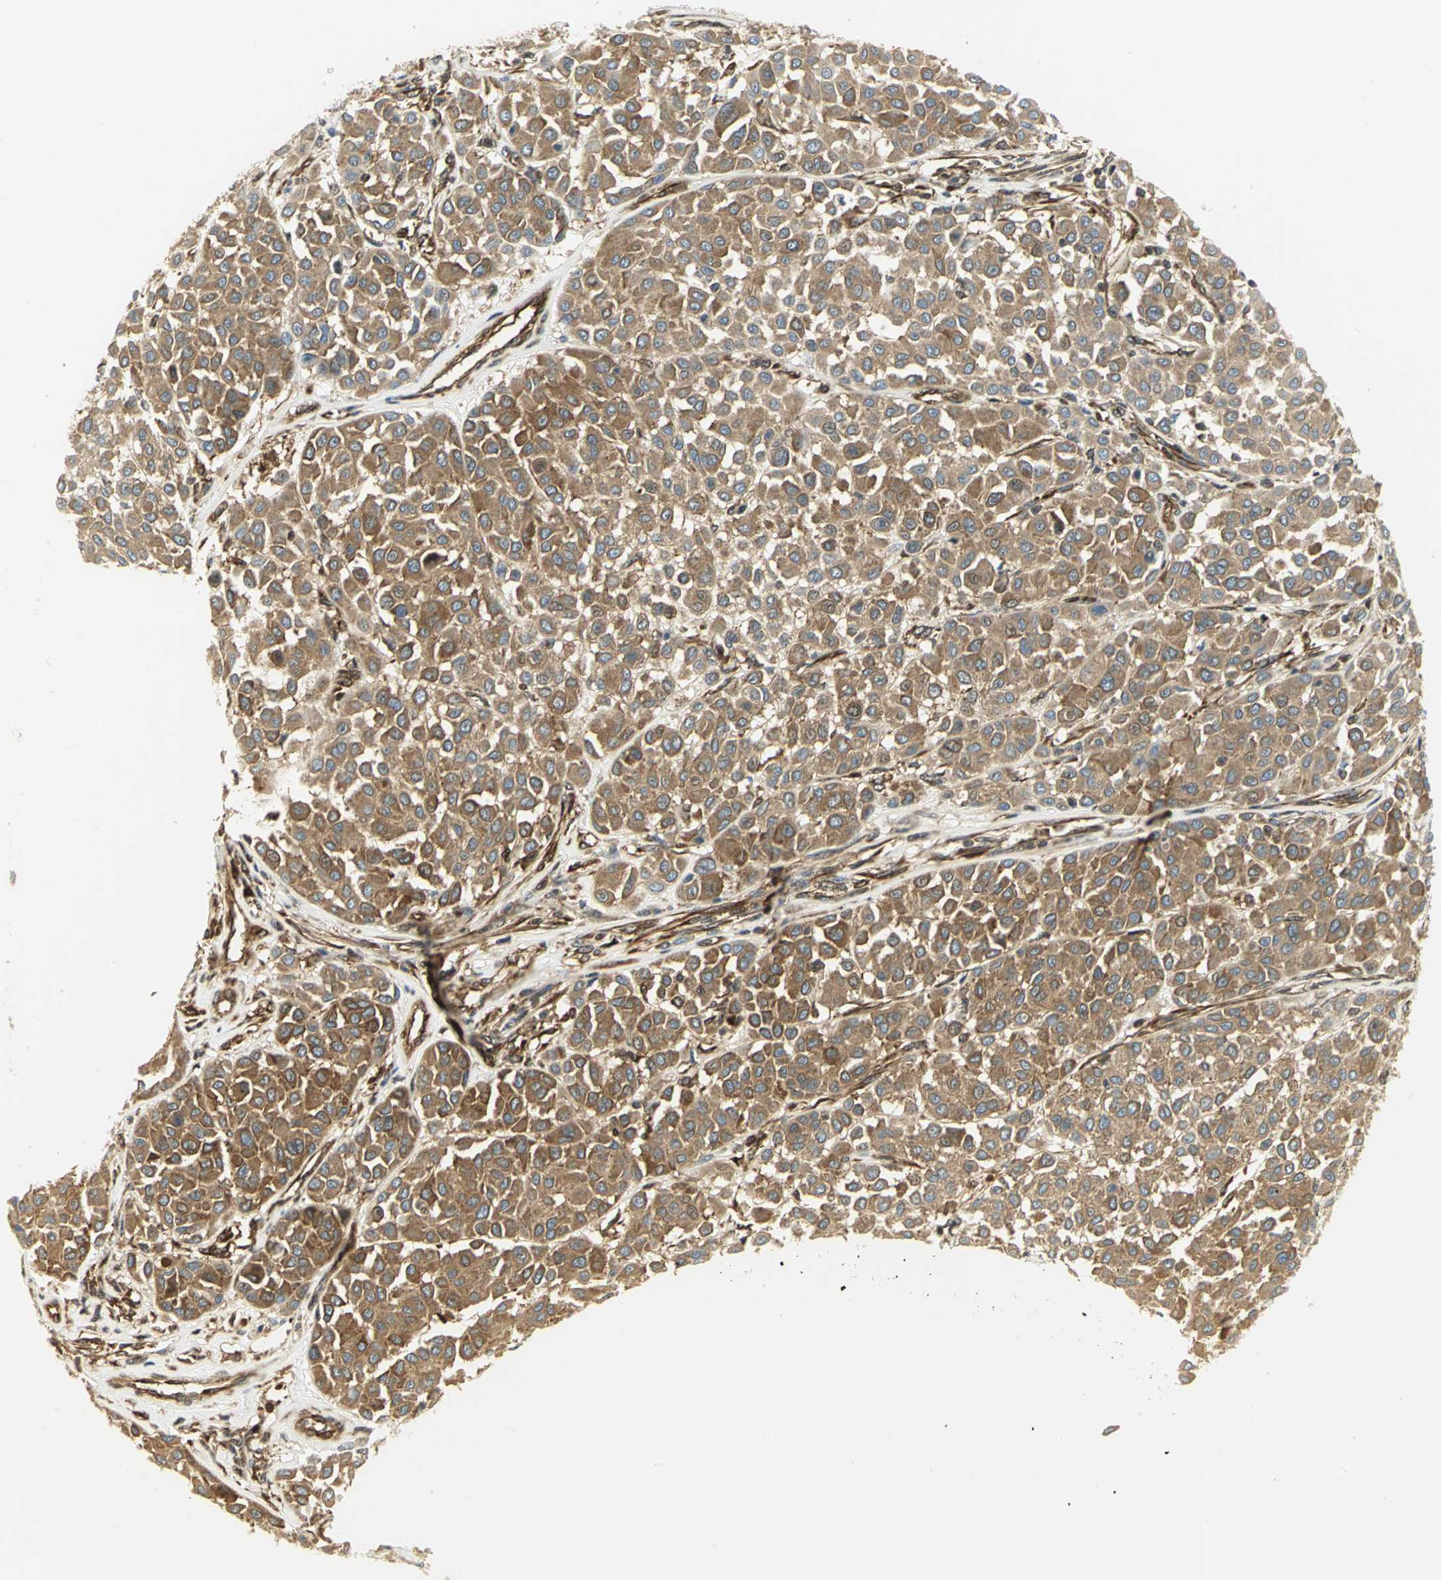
{"staining": {"intensity": "moderate", "quantity": ">75%", "location": "cytoplasmic/membranous"}, "tissue": "melanoma", "cell_type": "Tumor cells", "image_type": "cancer", "snomed": [{"axis": "morphology", "description": "Malignant melanoma, Metastatic site"}, {"axis": "topography", "description": "Soft tissue"}], "caption": "The image reveals immunohistochemical staining of malignant melanoma (metastatic site). There is moderate cytoplasmic/membranous staining is present in approximately >75% of tumor cells. The staining was performed using DAB, with brown indicating positive protein expression. Nuclei are stained blue with hematoxylin.", "gene": "EEA1", "patient": {"sex": "male", "age": 41}}